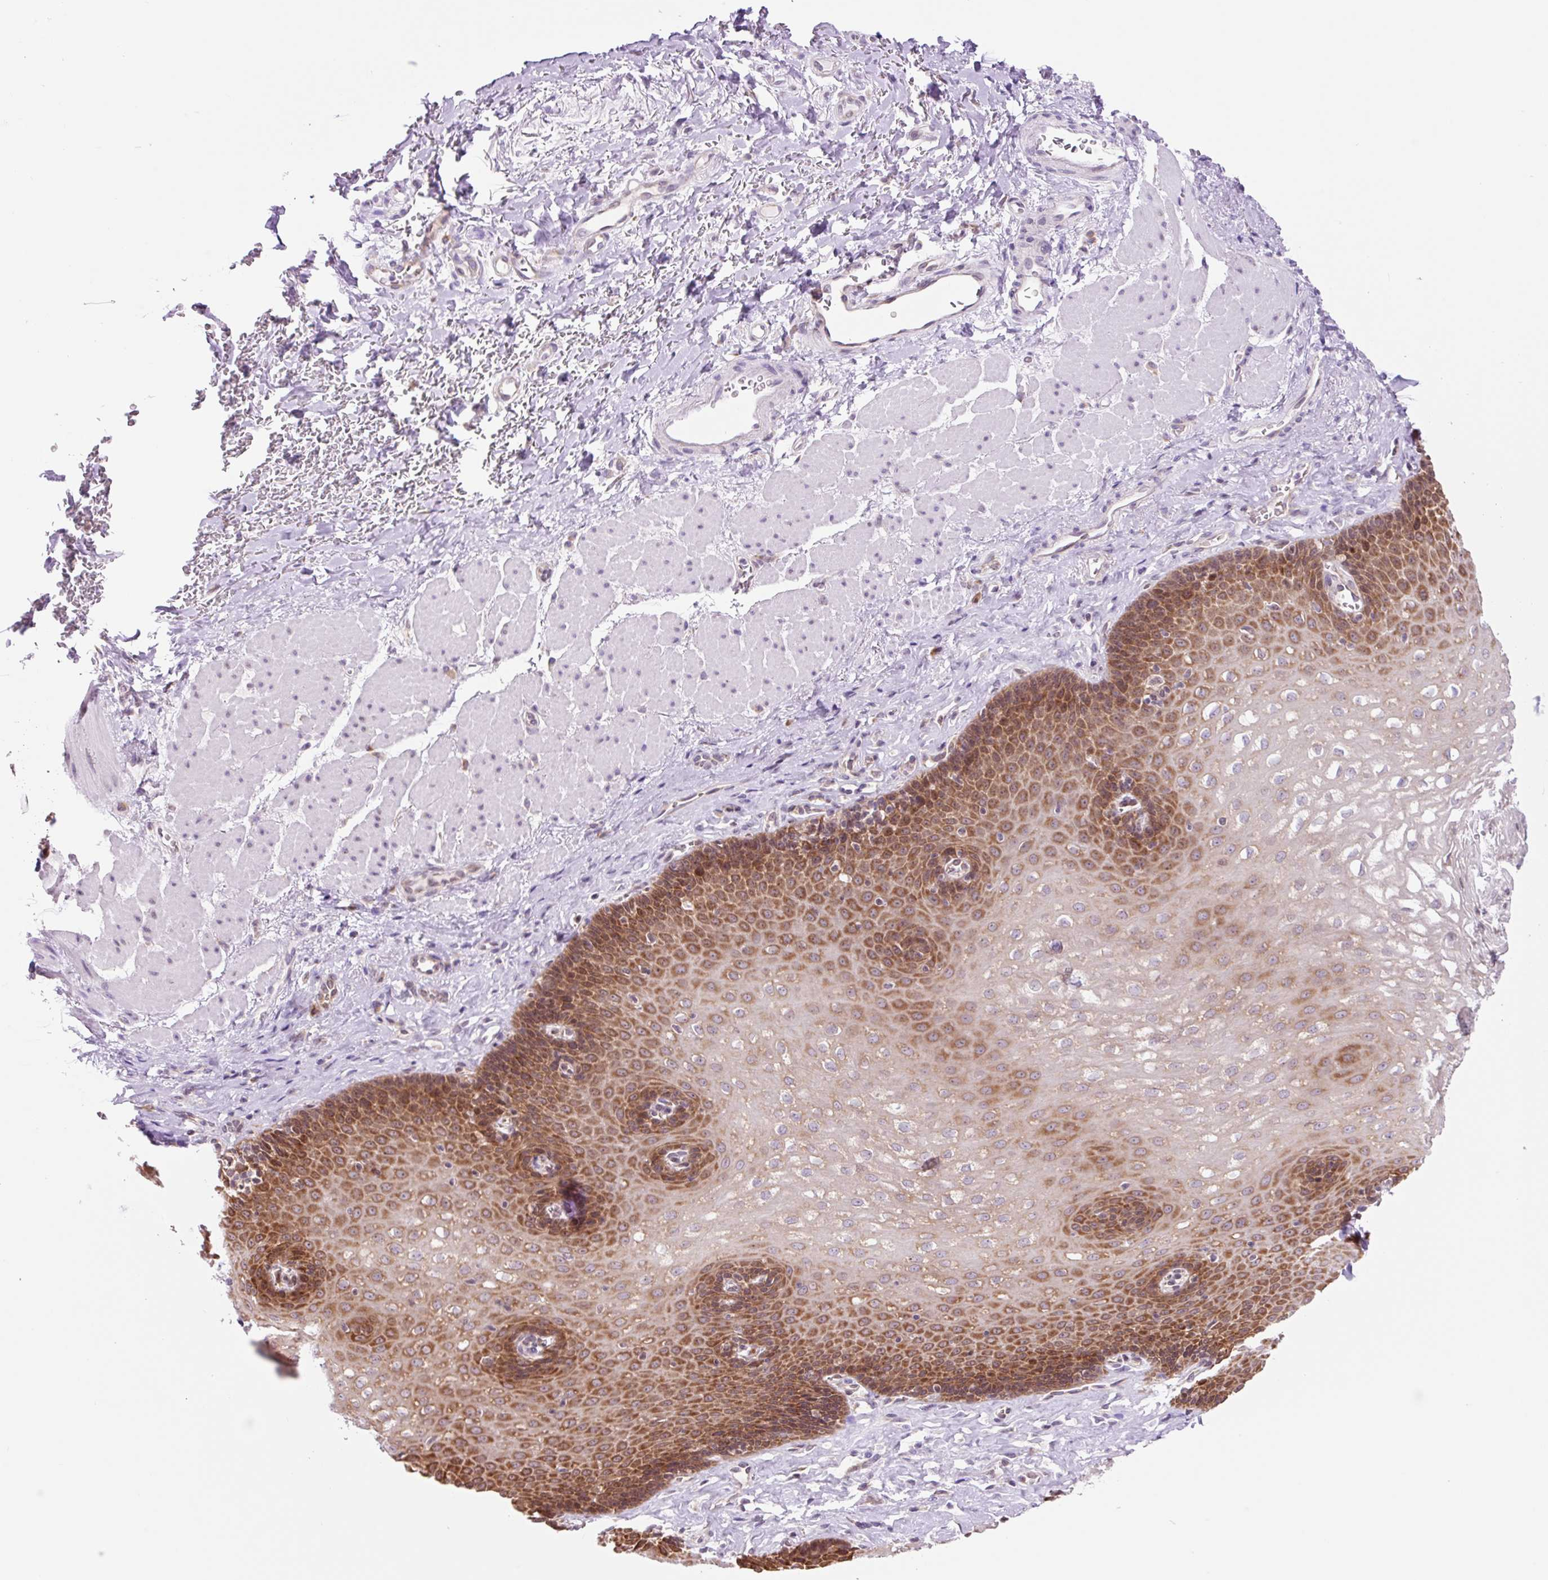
{"staining": {"intensity": "strong", "quantity": ">75%", "location": "cytoplasmic/membranous"}, "tissue": "esophagus", "cell_type": "Squamous epithelial cells", "image_type": "normal", "snomed": [{"axis": "morphology", "description": "Normal tissue, NOS"}, {"axis": "topography", "description": "Esophagus"}], "caption": "Protein staining shows strong cytoplasmic/membranous staining in about >75% of squamous epithelial cells in normal esophagus.", "gene": "RPL41", "patient": {"sex": "female", "age": 66}}